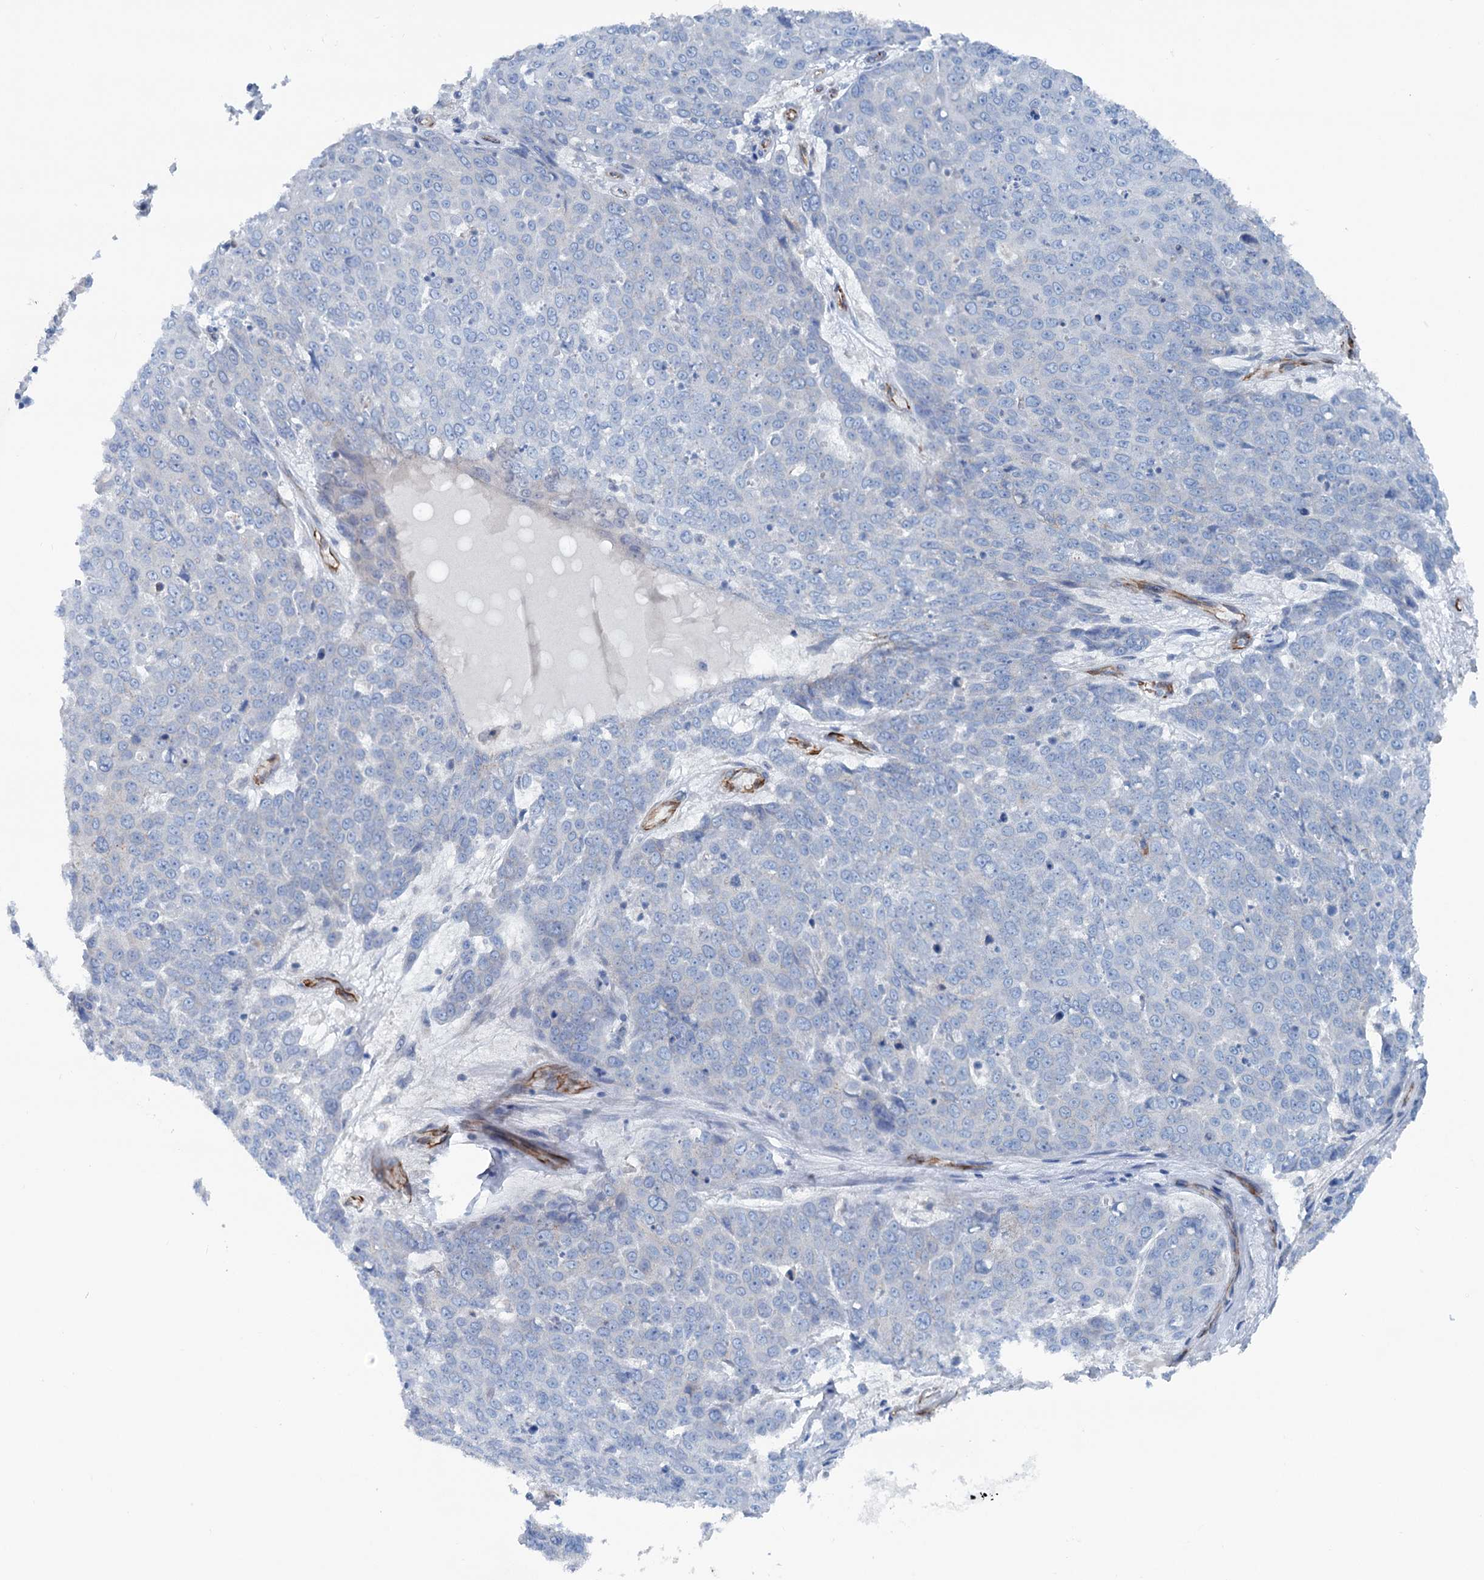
{"staining": {"intensity": "negative", "quantity": "none", "location": "none"}, "tissue": "skin cancer", "cell_type": "Tumor cells", "image_type": "cancer", "snomed": [{"axis": "morphology", "description": "Squamous cell carcinoma, NOS"}, {"axis": "topography", "description": "Skin"}], "caption": "An immunohistochemistry (IHC) photomicrograph of skin cancer is shown. There is no staining in tumor cells of skin cancer.", "gene": "CALCOCO1", "patient": {"sex": "male", "age": 71}}